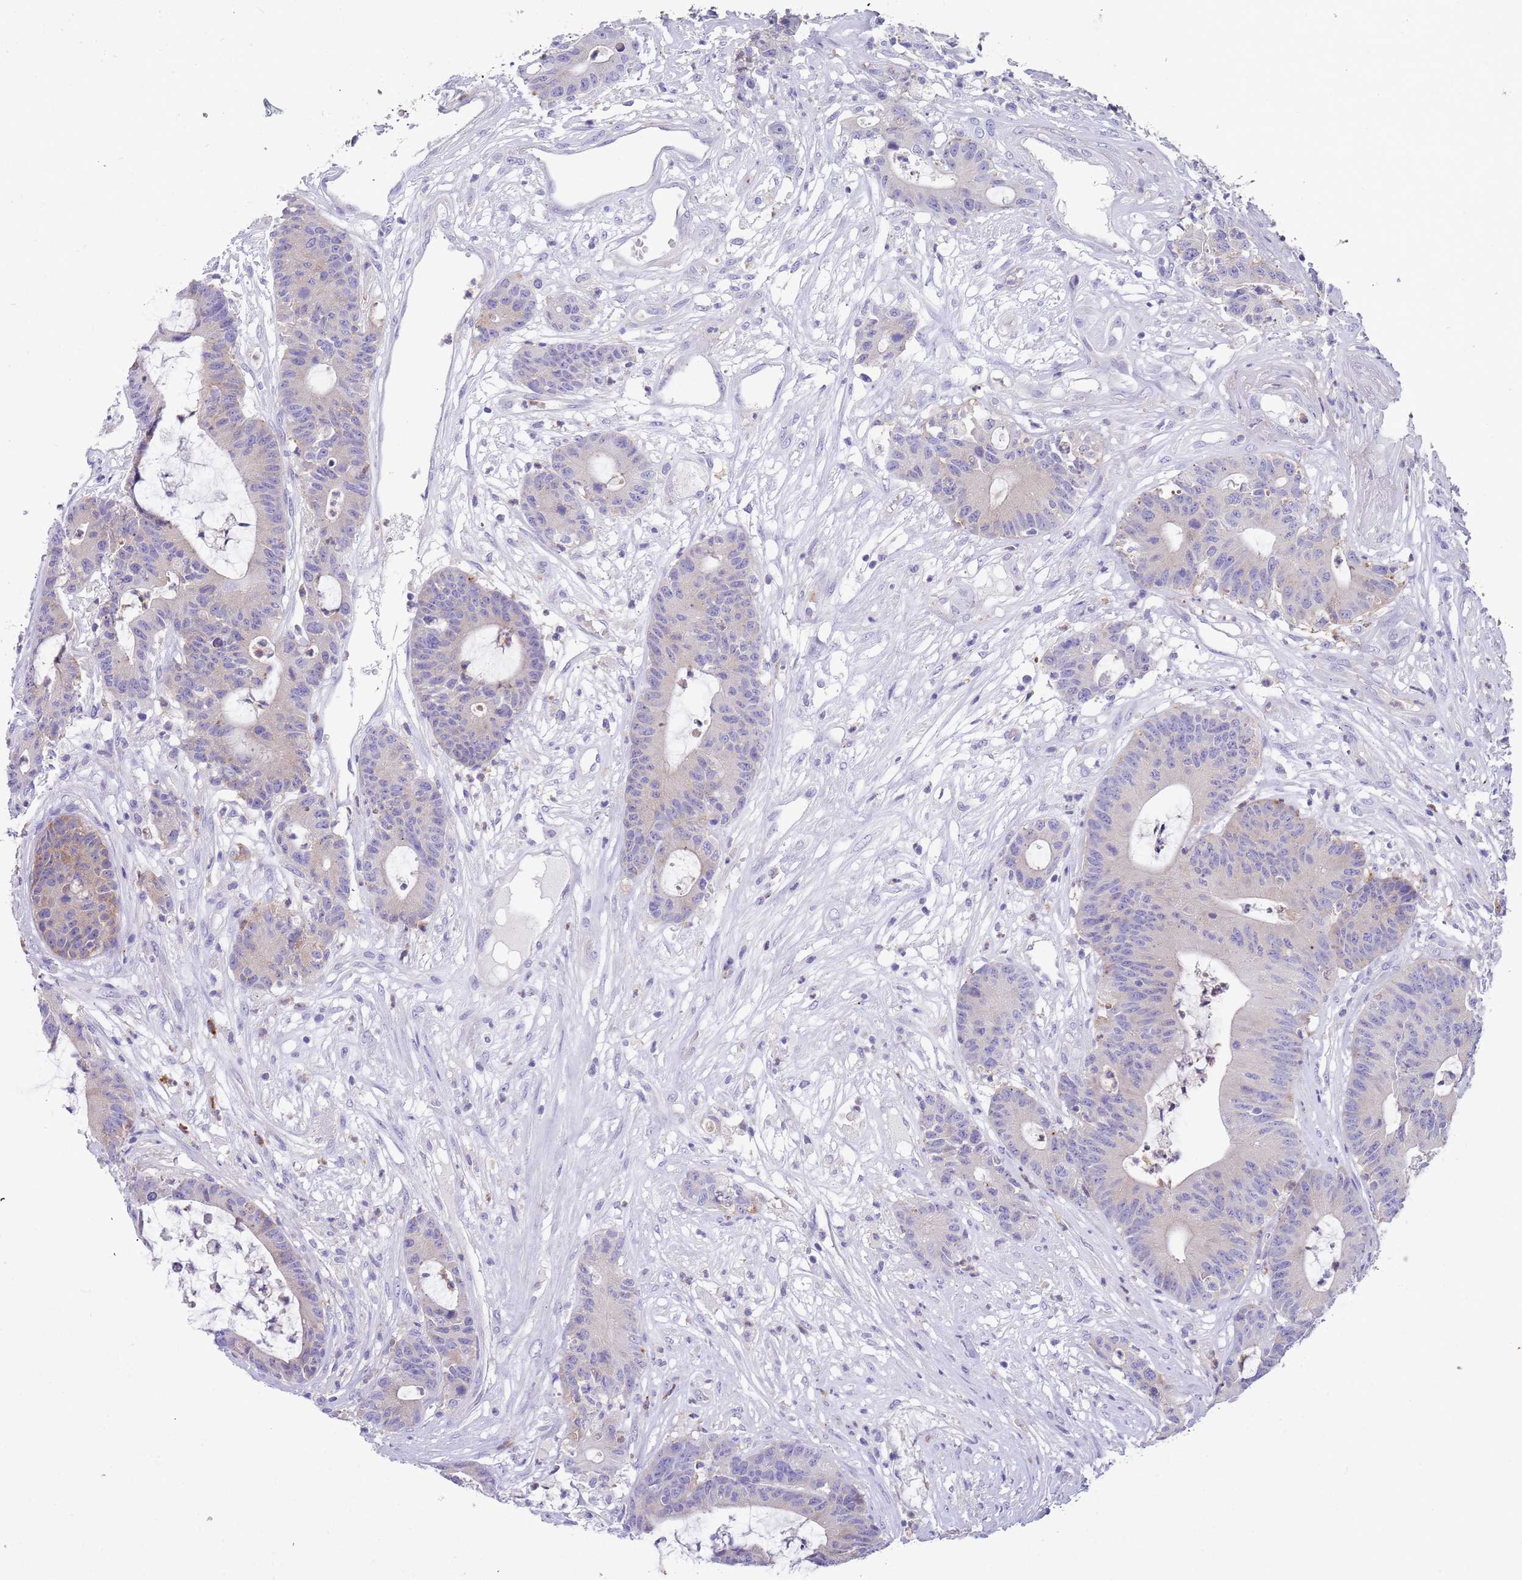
{"staining": {"intensity": "negative", "quantity": "none", "location": "none"}, "tissue": "colorectal cancer", "cell_type": "Tumor cells", "image_type": "cancer", "snomed": [{"axis": "morphology", "description": "Adenocarcinoma, NOS"}, {"axis": "topography", "description": "Colon"}], "caption": "Immunohistochemistry of human colorectal cancer shows no staining in tumor cells.", "gene": "TYW1", "patient": {"sex": "female", "age": 84}}